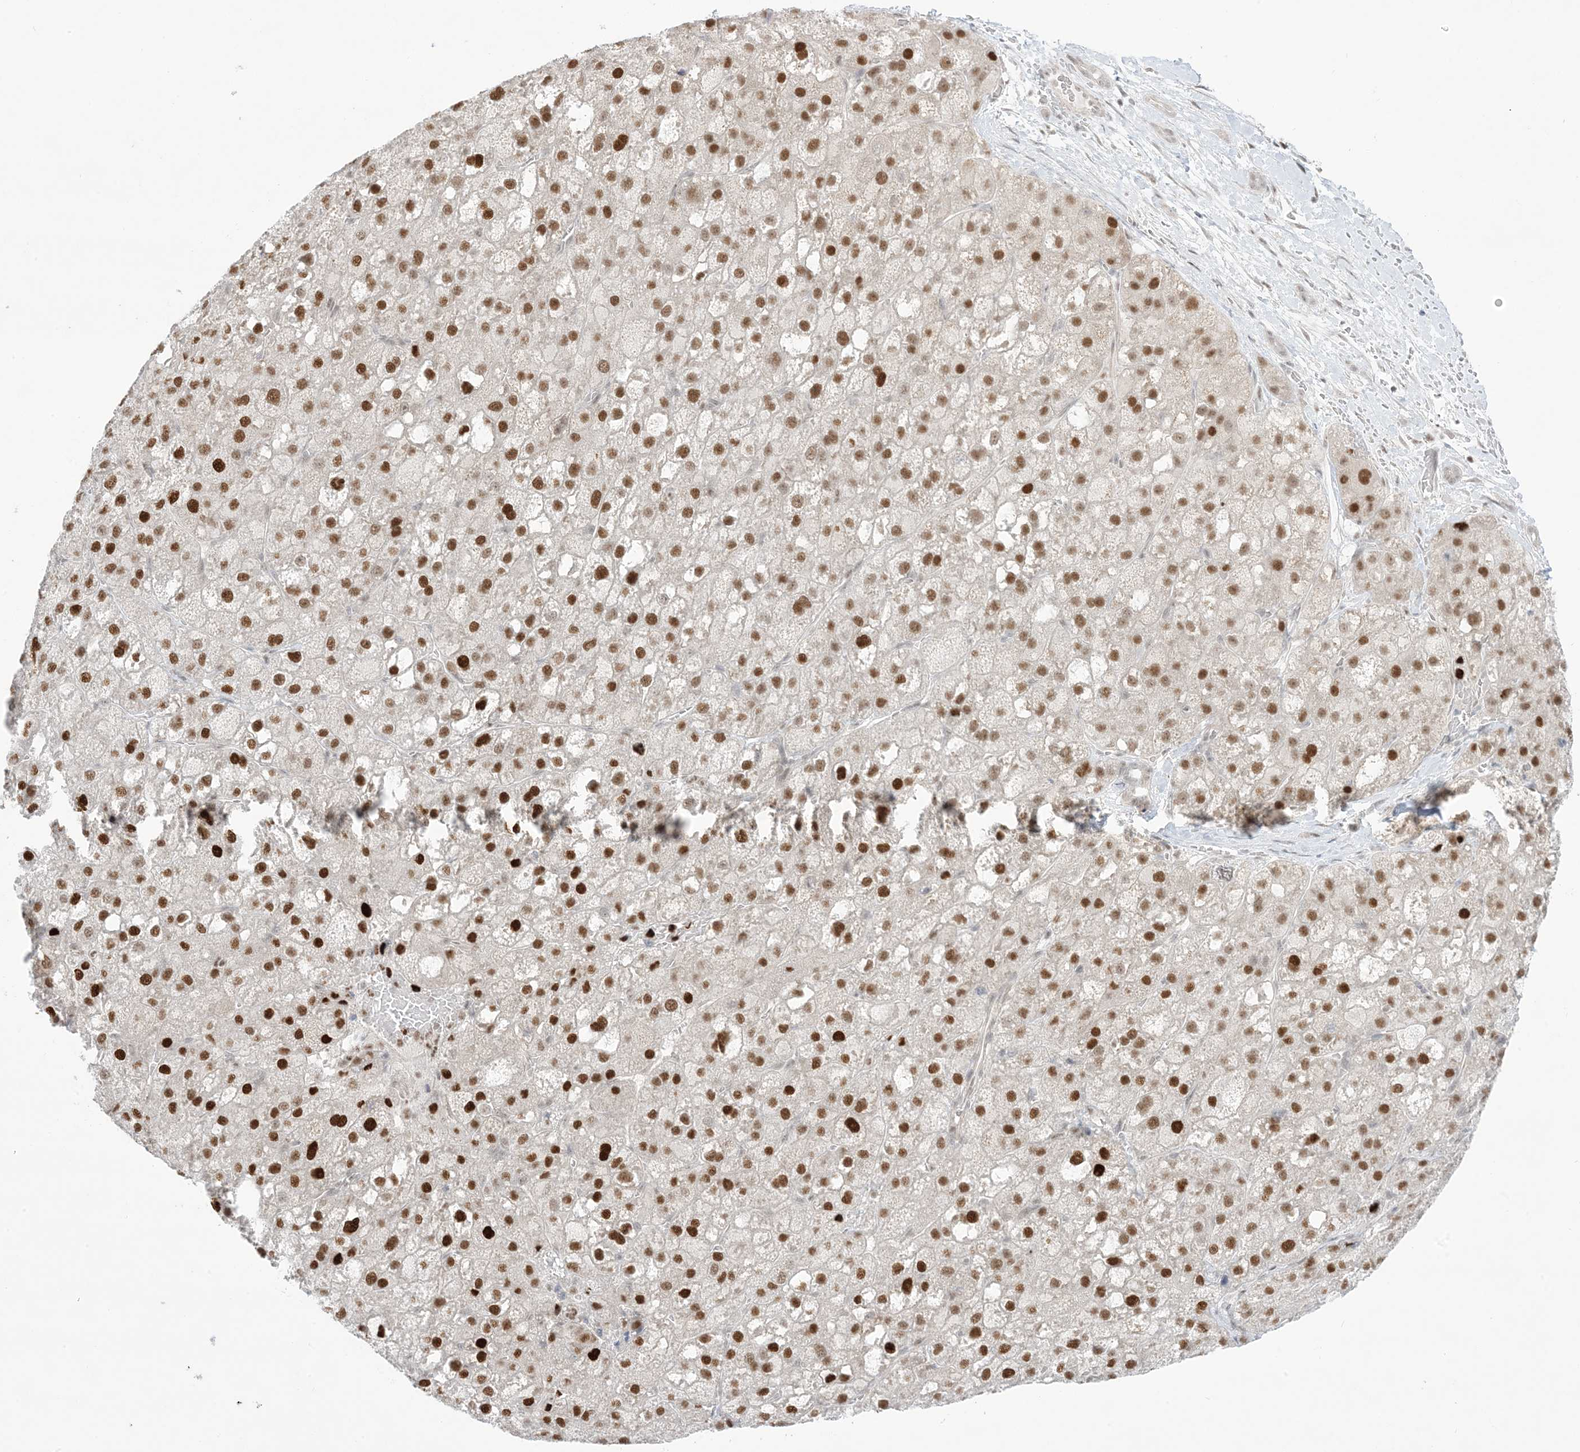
{"staining": {"intensity": "strong", "quantity": ">75%", "location": "nuclear"}, "tissue": "liver cancer", "cell_type": "Tumor cells", "image_type": "cancer", "snomed": [{"axis": "morphology", "description": "Carcinoma, Hepatocellular, NOS"}, {"axis": "topography", "description": "Liver"}], "caption": "A micrograph of human liver cancer stained for a protein reveals strong nuclear brown staining in tumor cells.", "gene": "TFPT", "patient": {"sex": "male", "age": 57}}